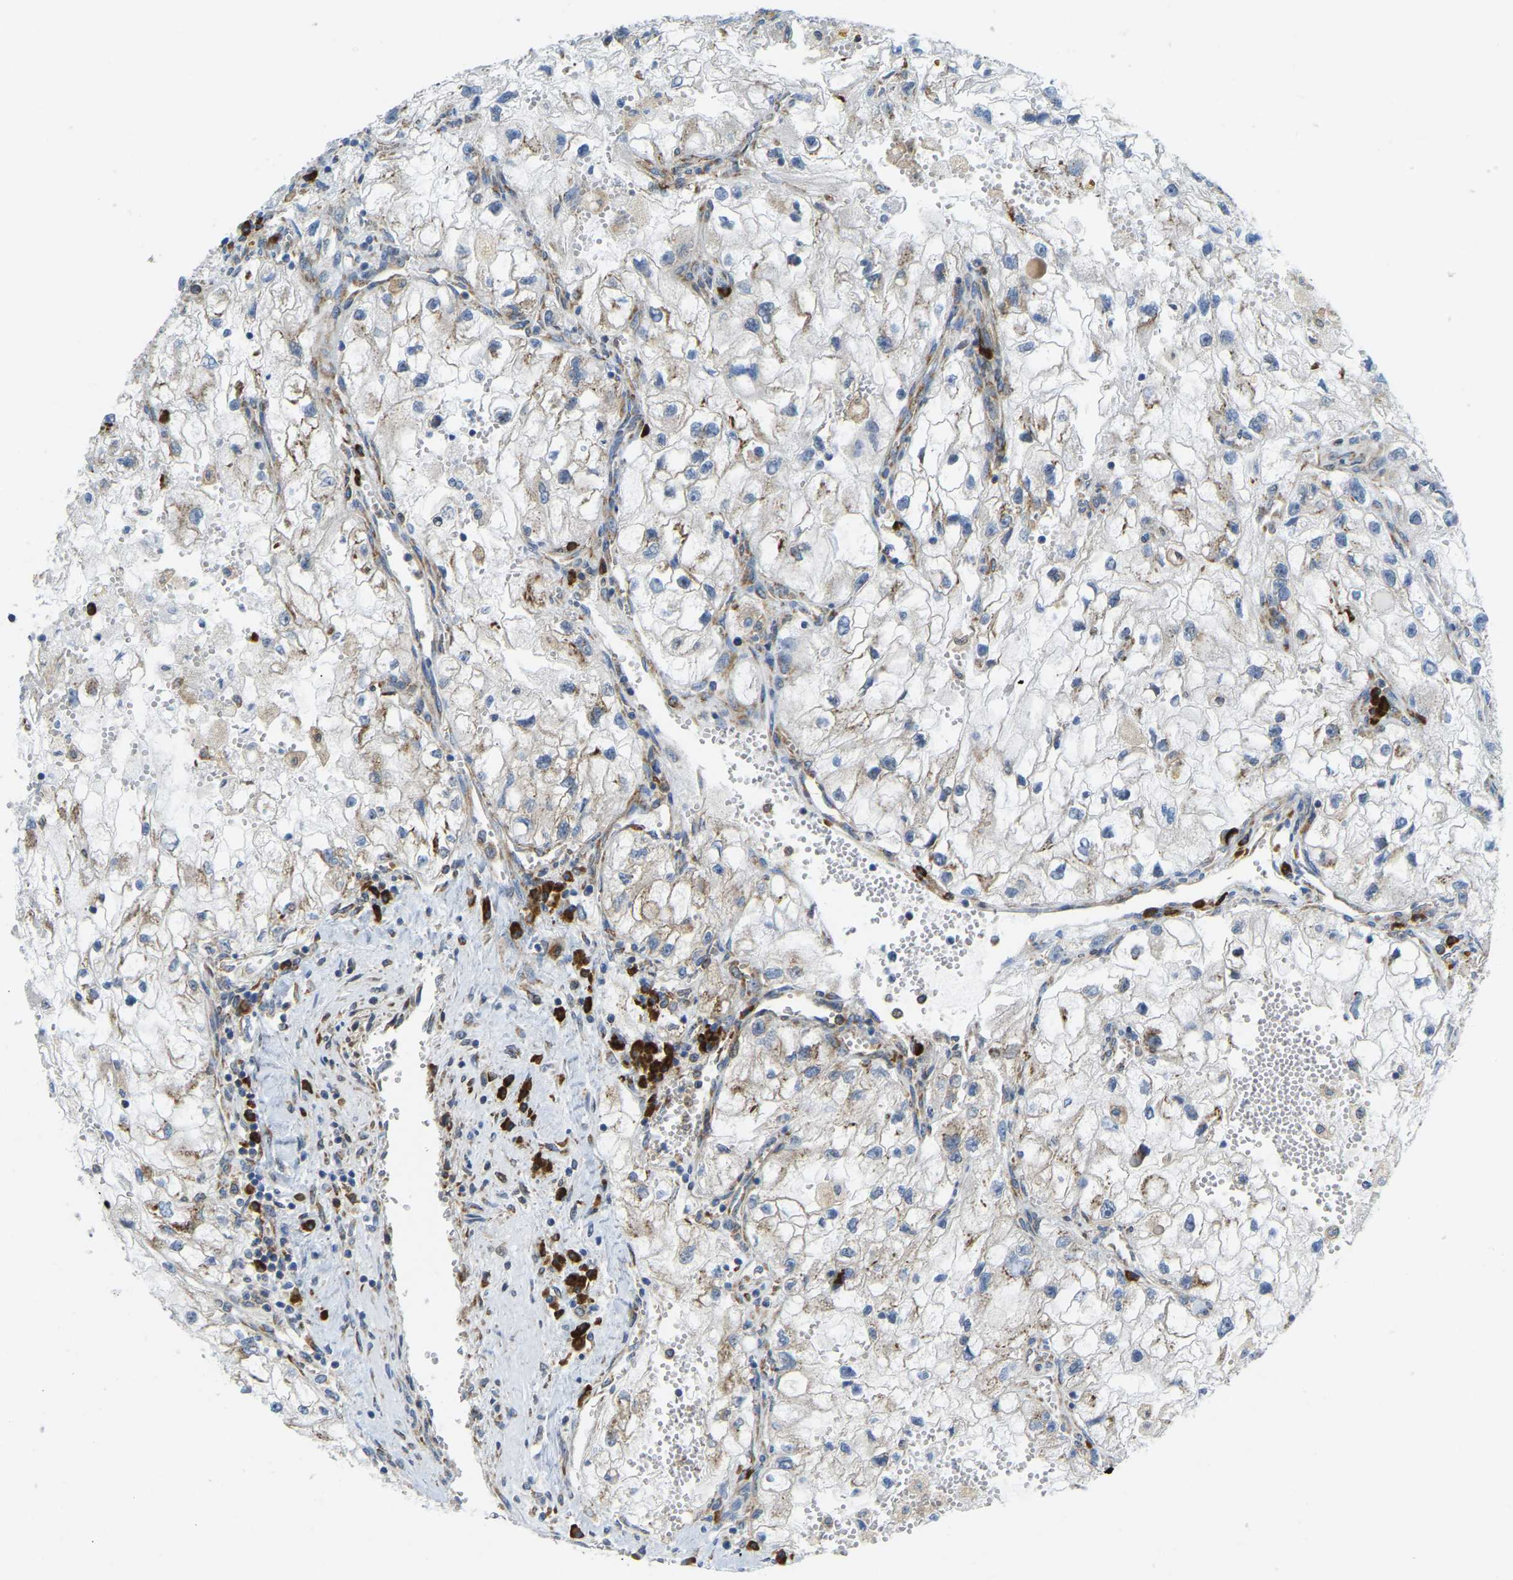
{"staining": {"intensity": "weak", "quantity": "25%-75%", "location": "cytoplasmic/membranous"}, "tissue": "renal cancer", "cell_type": "Tumor cells", "image_type": "cancer", "snomed": [{"axis": "morphology", "description": "Adenocarcinoma, NOS"}, {"axis": "topography", "description": "Kidney"}], "caption": "DAB immunohistochemical staining of human renal cancer demonstrates weak cytoplasmic/membranous protein staining in about 25%-75% of tumor cells.", "gene": "SND1", "patient": {"sex": "female", "age": 70}}